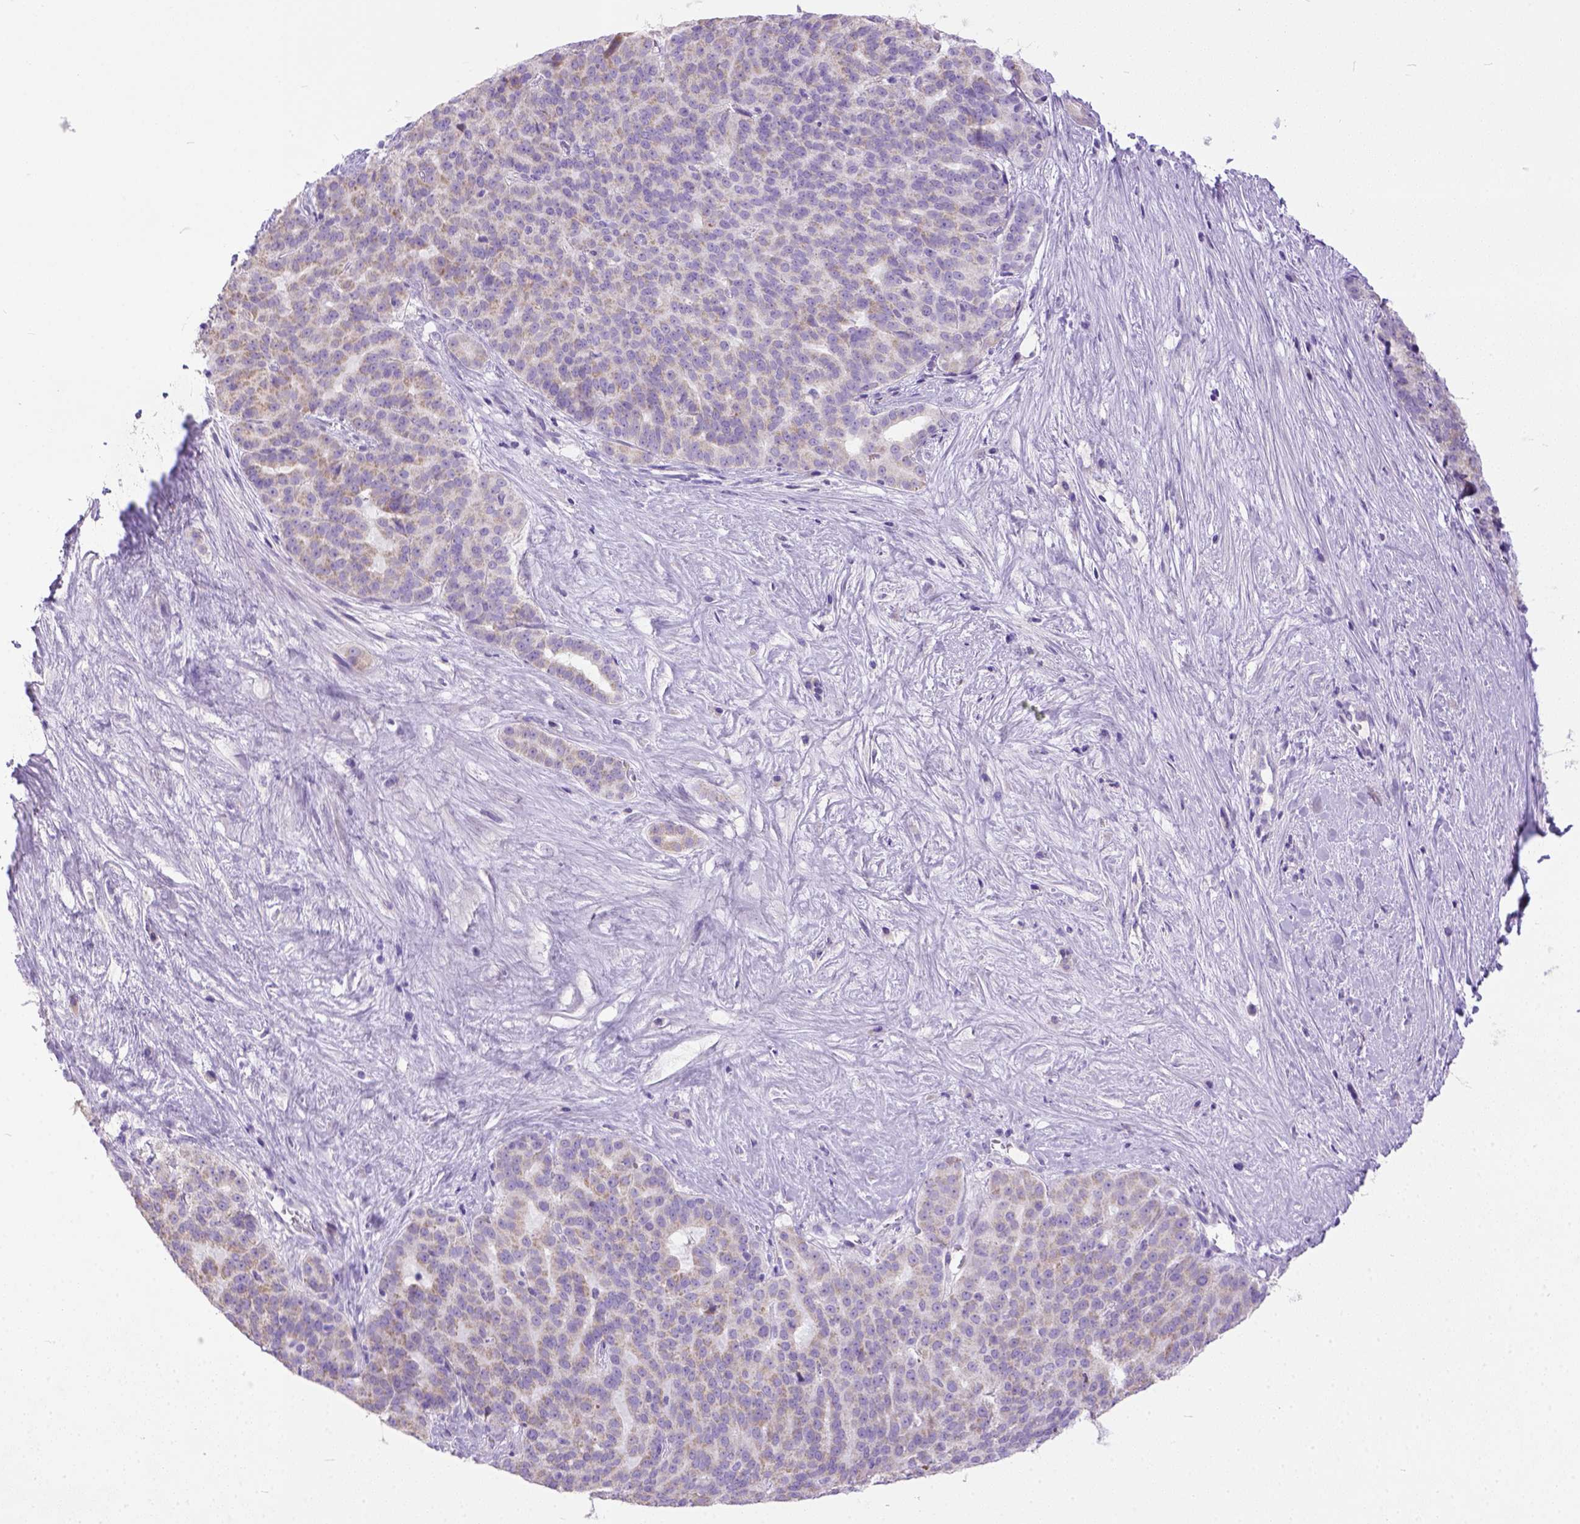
{"staining": {"intensity": "weak", "quantity": ">75%", "location": "cytoplasmic/membranous"}, "tissue": "liver cancer", "cell_type": "Tumor cells", "image_type": "cancer", "snomed": [{"axis": "morphology", "description": "Cholangiocarcinoma"}, {"axis": "topography", "description": "Liver"}], "caption": "Protein expression analysis of liver cancer exhibits weak cytoplasmic/membranous expression in about >75% of tumor cells. Using DAB (brown) and hematoxylin (blue) stains, captured at high magnification using brightfield microscopy.", "gene": "PLK5", "patient": {"sex": "female", "age": 47}}